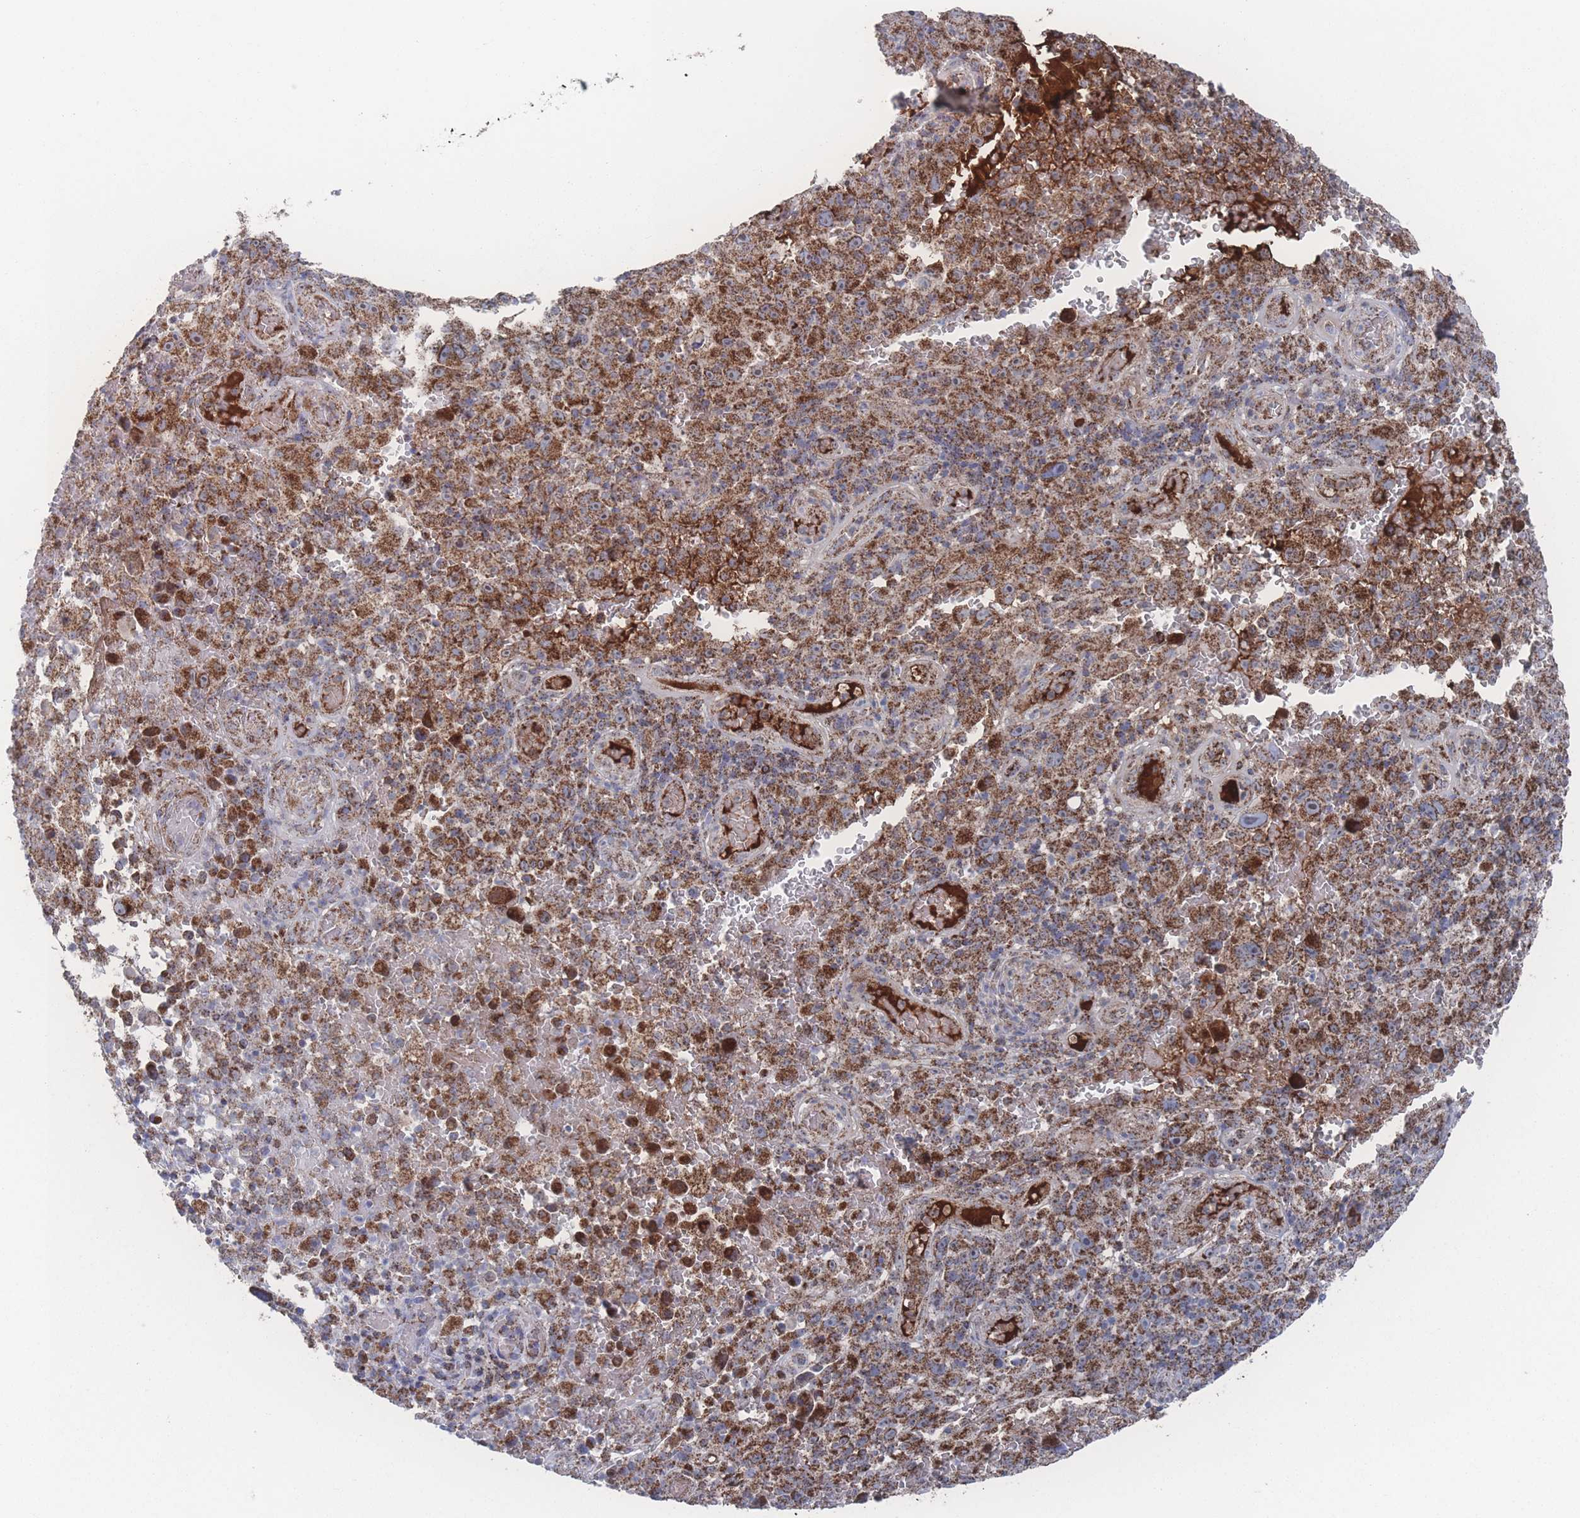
{"staining": {"intensity": "strong", "quantity": ">75%", "location": "cytoplasmic/membranous"}, "tissue": "melanoma", "cell_type": "Tumor cells", "image_type": "cancer", "snomed": [{"axis": "morphology", "description": "Malignant melanoma, NOS"}, {"axis": "topography", "description": "Skin"}], "caption": "High-magnification brightfield microscopy of malignant melanoma stained with DAB (3,3'-diaminobenzidine) (brown) and counterstained with hematoxylin (blue). tumor cells exhibit strong cytoplasmic/membranous expression is seen in about>75% of cells. Nuclei are stained in blue.", "gene": "PEX14", "patient": {"sex": "female", "age": 82}}